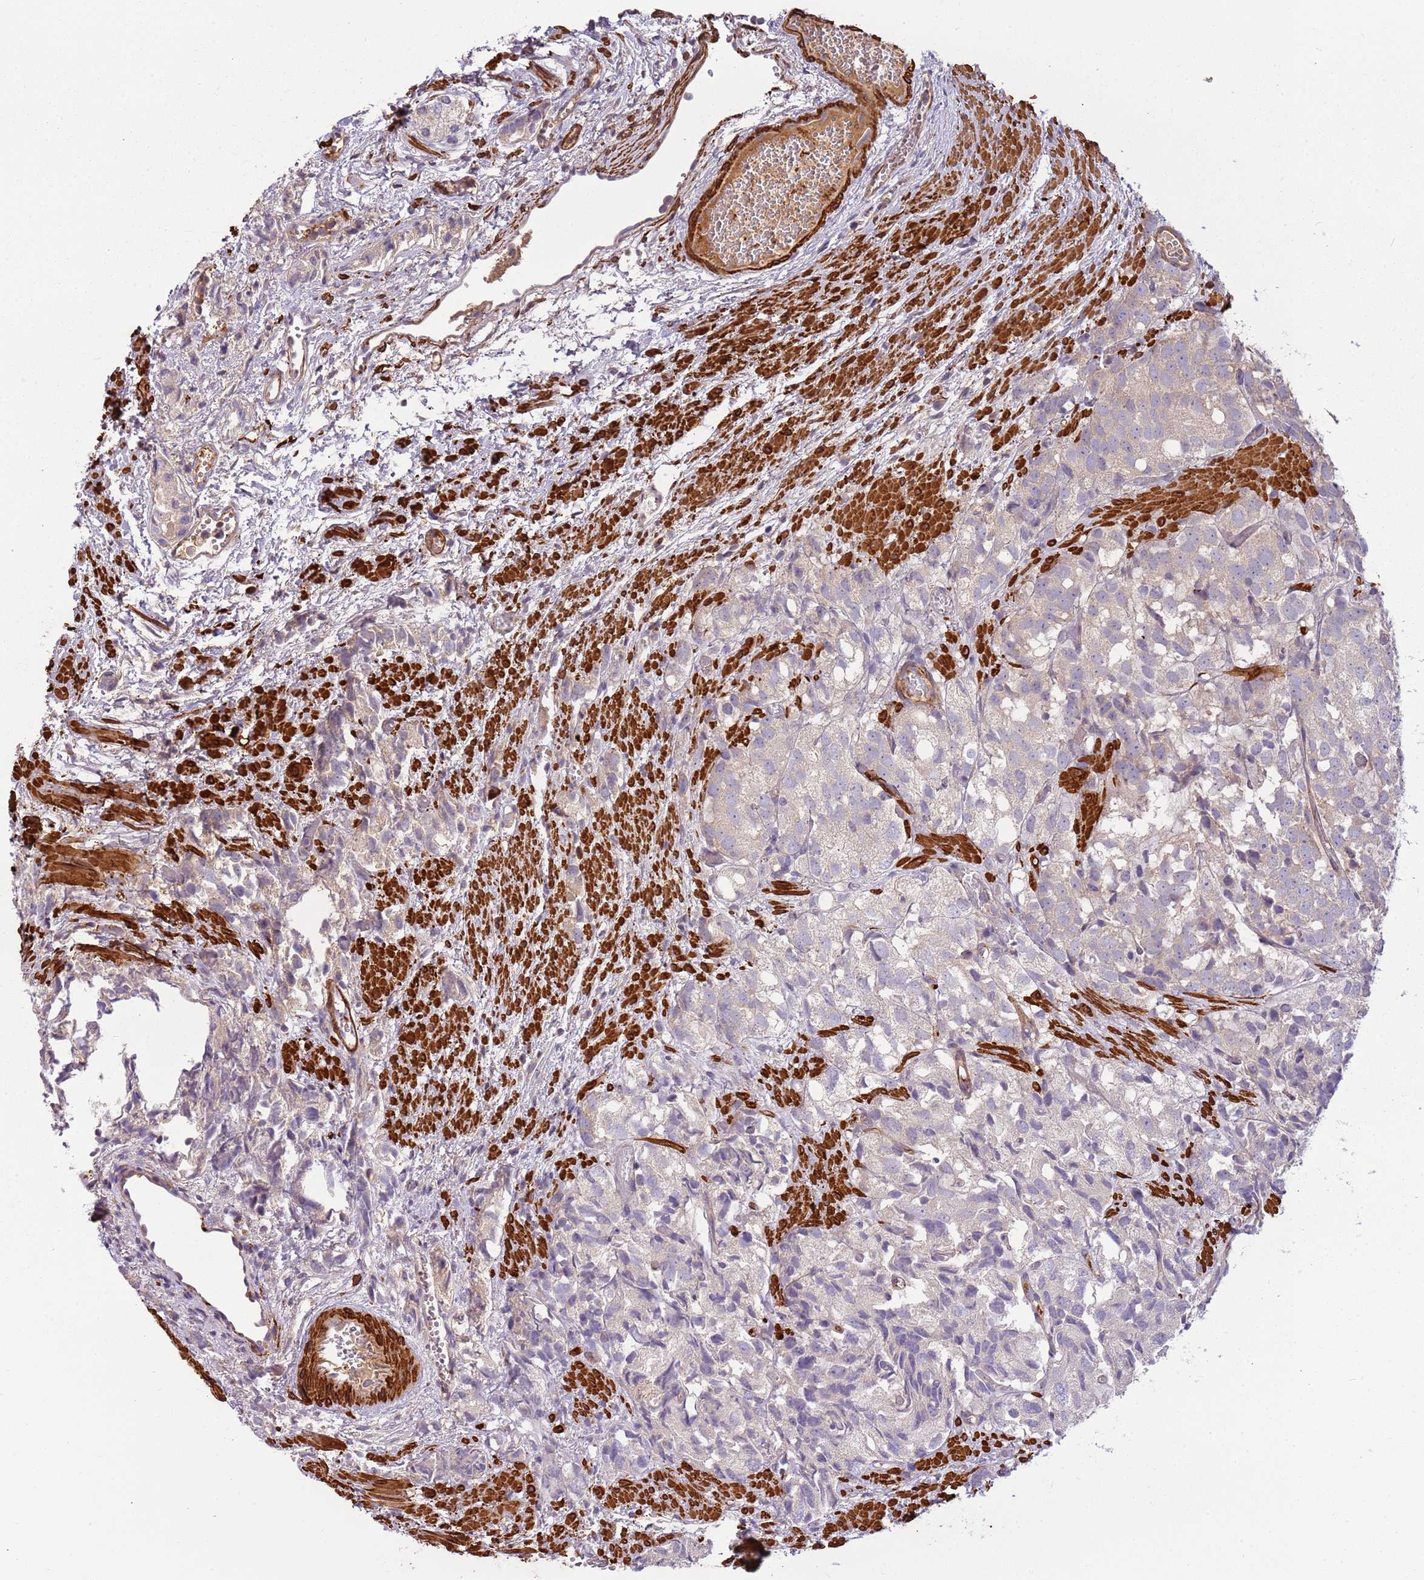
{"staining": {"intensity": "negative", "quantity": "none", "location": "none"}, "tissue": "prostate cancer", "cell_type": "Tumor cells", "image_type": "cancer", "snomed": [{"axis": "morphology", "description": "Adenocarcinoma, High grade"}, {"axis": "topography", "description": "Prostate"}], "caption": "Immunohistochemistry micrograph of high-grade adenocarcinoma (prostate) stained for a protein (brown), which displays no positivity in tumor cells. The staining is performed using DAB (3,3'-diaminobenzidine) brown chromogen with nuclei counter-stained in using hematoxylin.", "gene": "RNF128", "patient": {"sex": "male", "age": 82}}